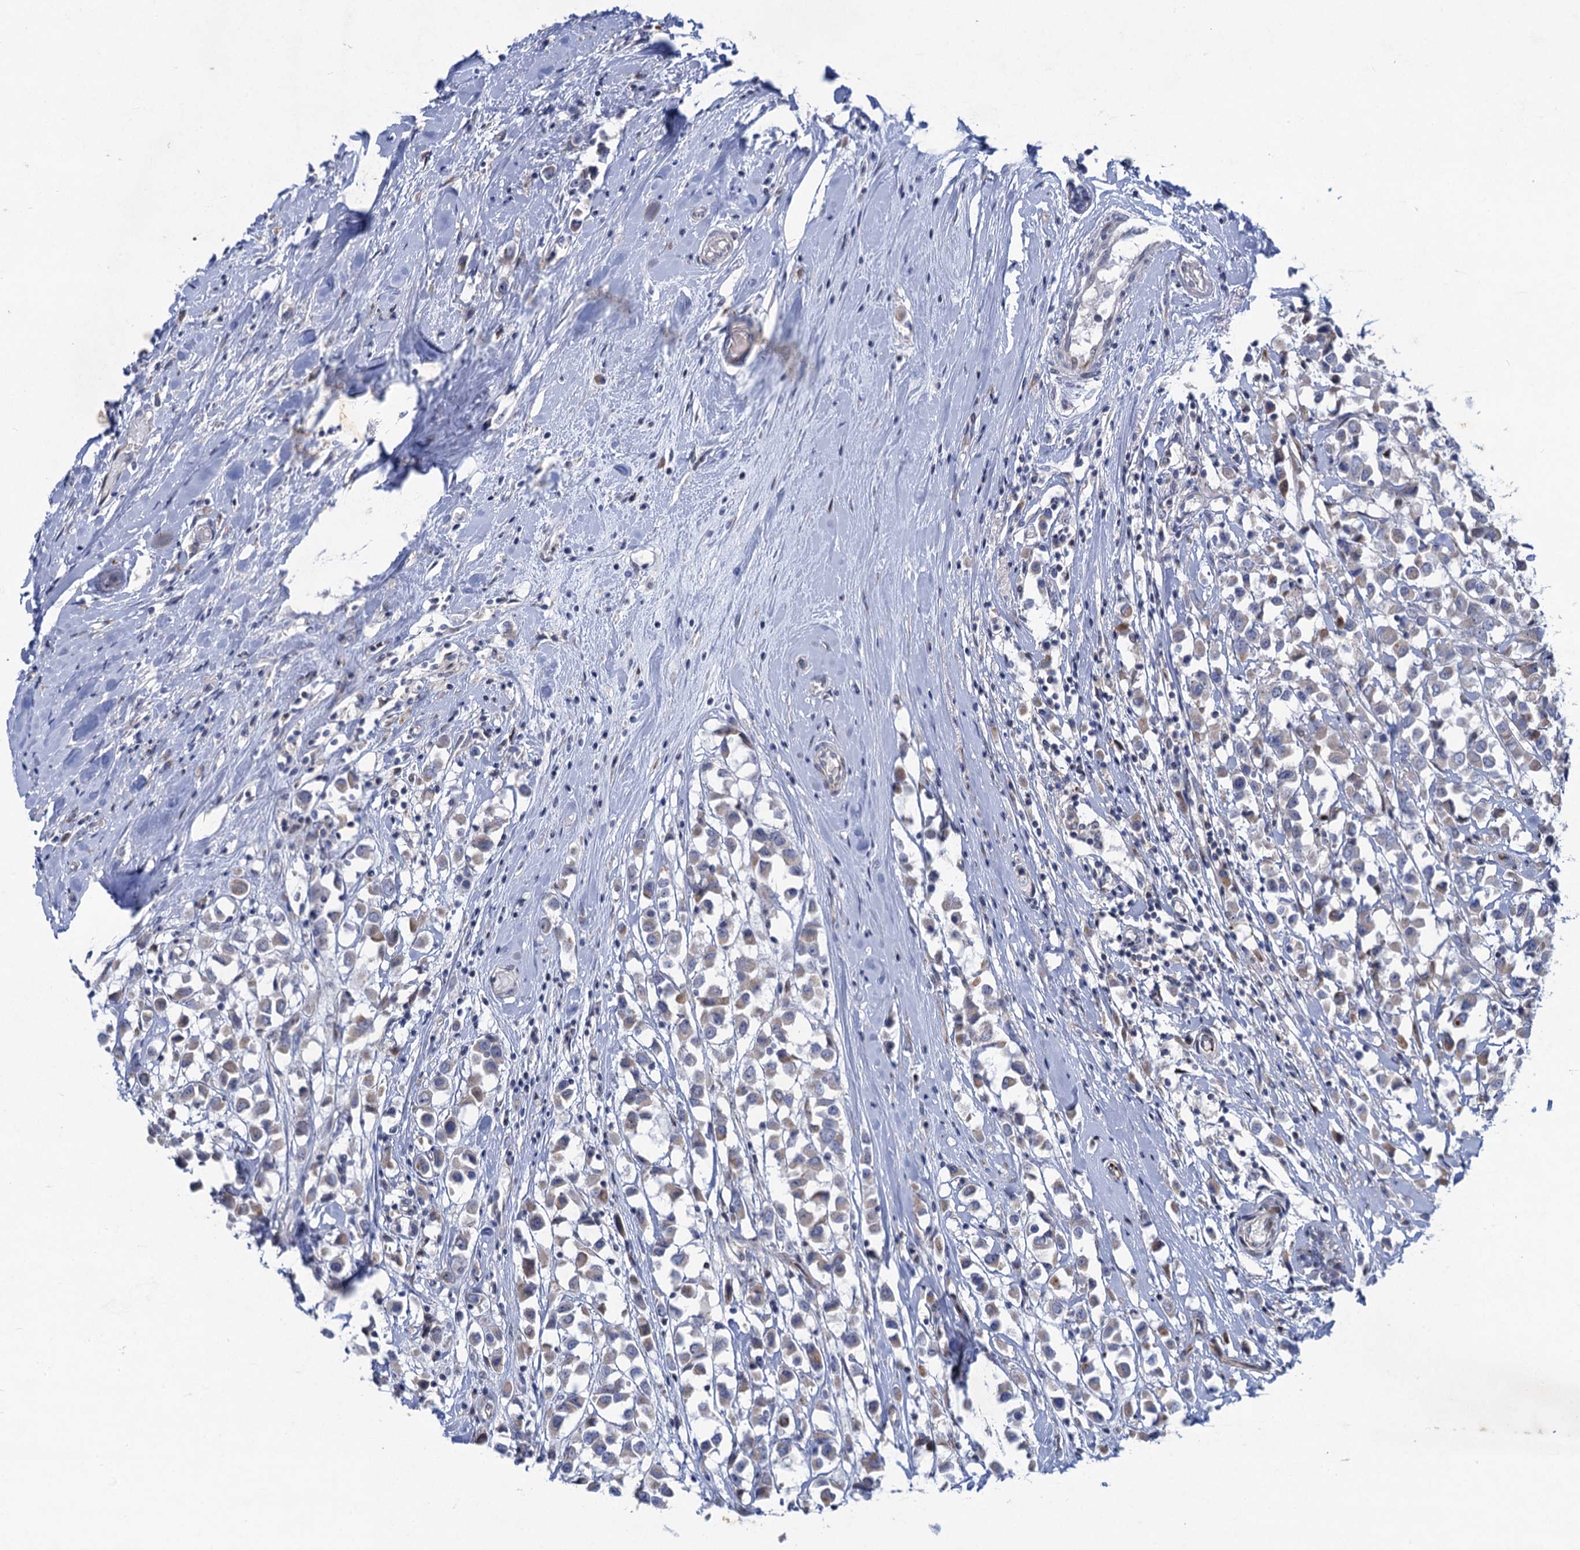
{"staining": {"intensity": "negative", "quantity": "none", "location": "none"}, "tissue": "breast cancer", "cell_type": "Tumor cells", "image_type": "cancer", "snomed": [{"axis": "morphology", "description": "Duct carcinoma"}, {"axis": "topography", "description": "Breast"}], "caption": "IHC image of neoplastic tissue: human breast cancer (infiltrating ductal carcinoma) stained with DAB shows no significant protein staining in tumor cells.", "gene": "QPCTL", "patient": {"sex": "female", "age": 61}}